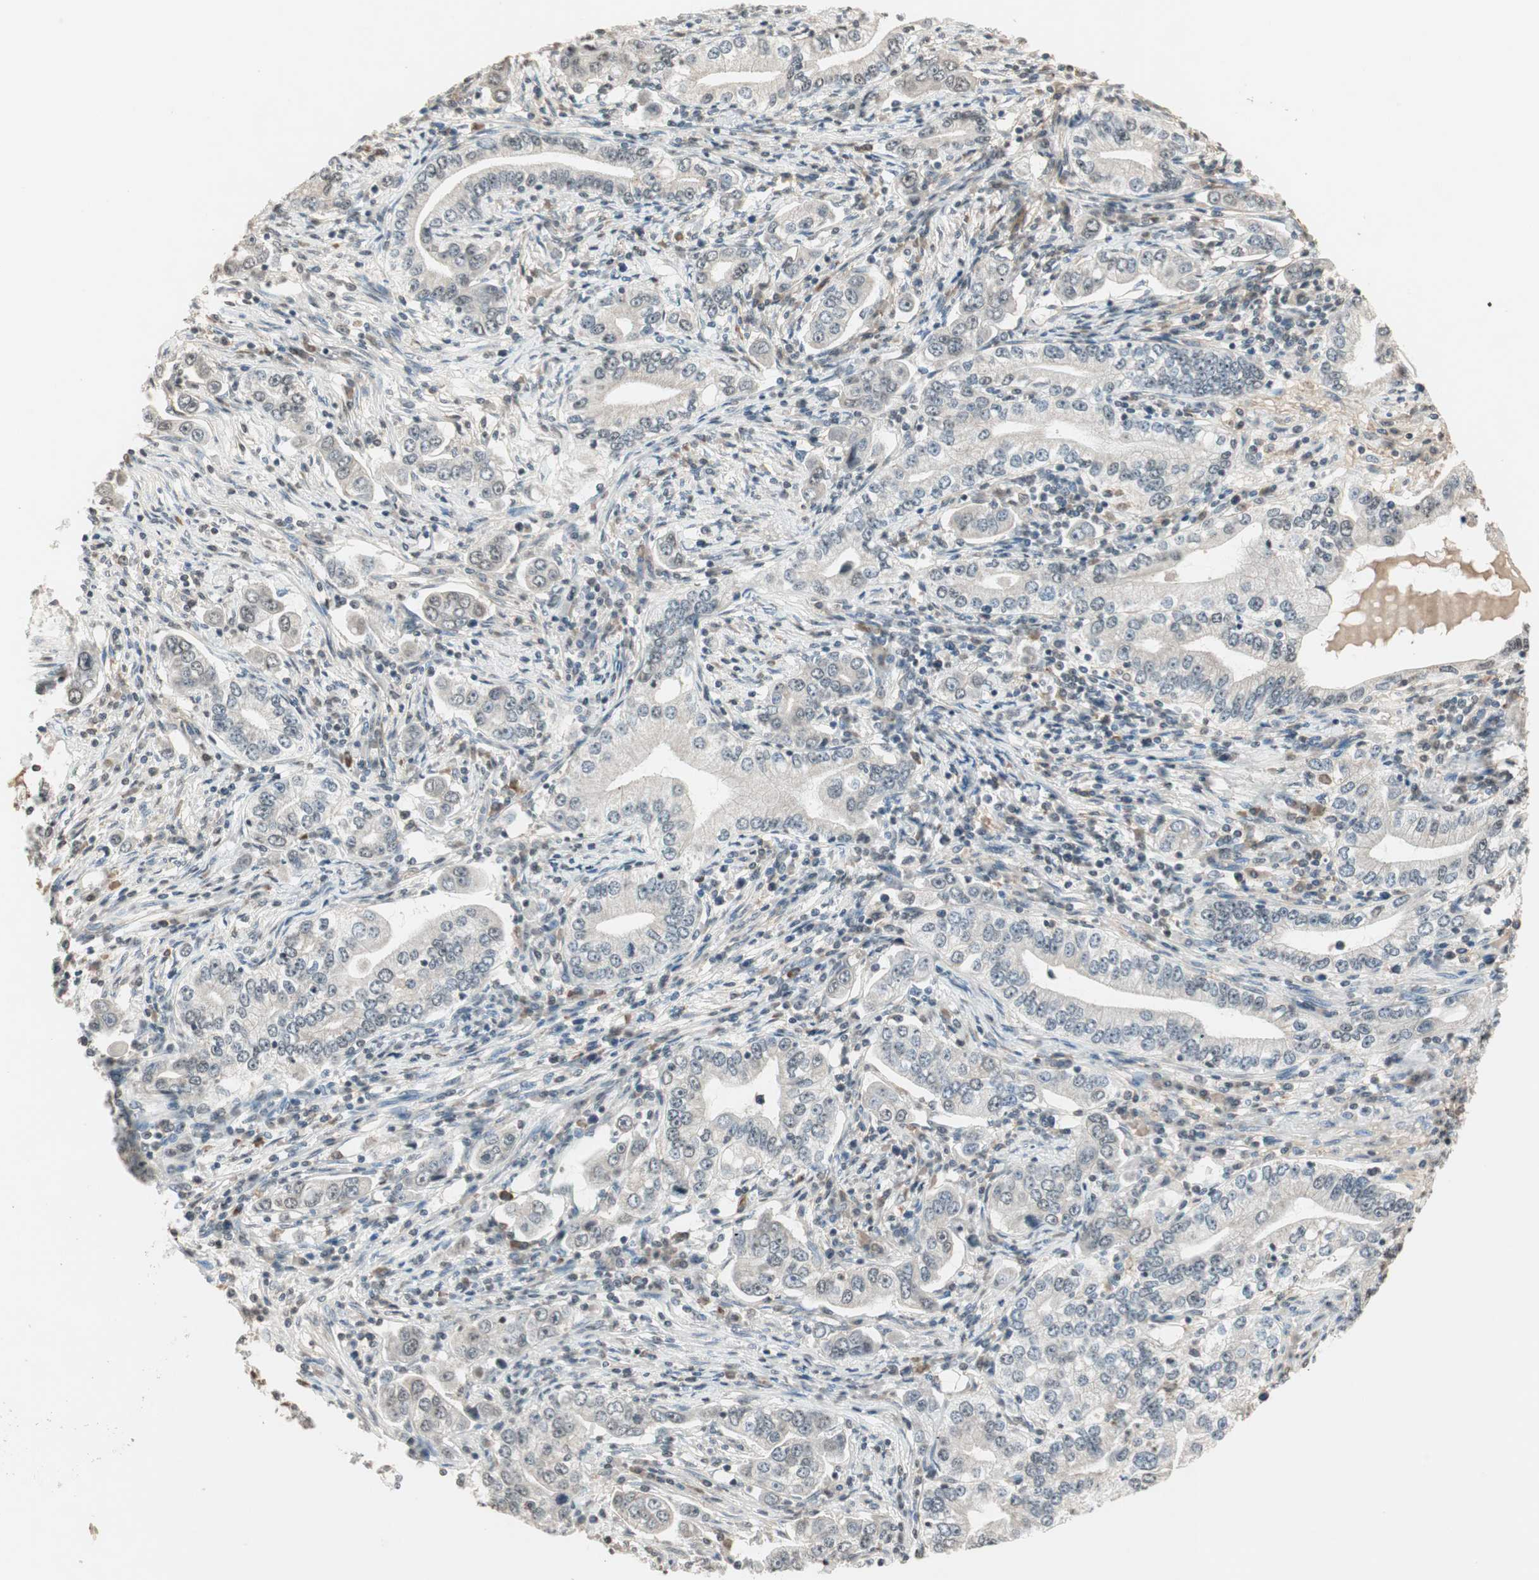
{"staining": {"intensity": "negative", "quantity": "none", "location": "none"}, "tissue": "stomach cancer", "cell_type": "Tumor cells", "image_type": "cancer", "snomed": [{"axis": "morphology", "description": "Adenocarcinoma, NOS"}, {"axis": "topography", "description": "Stomach, lower"}], "caption": "IHC histopathology image of stomach cancer stained for a protein (brown), which demonstrates no positivity in tumor cells.", "gene": "PRELID1", "patient": {"sex": "female", "age": 72}}